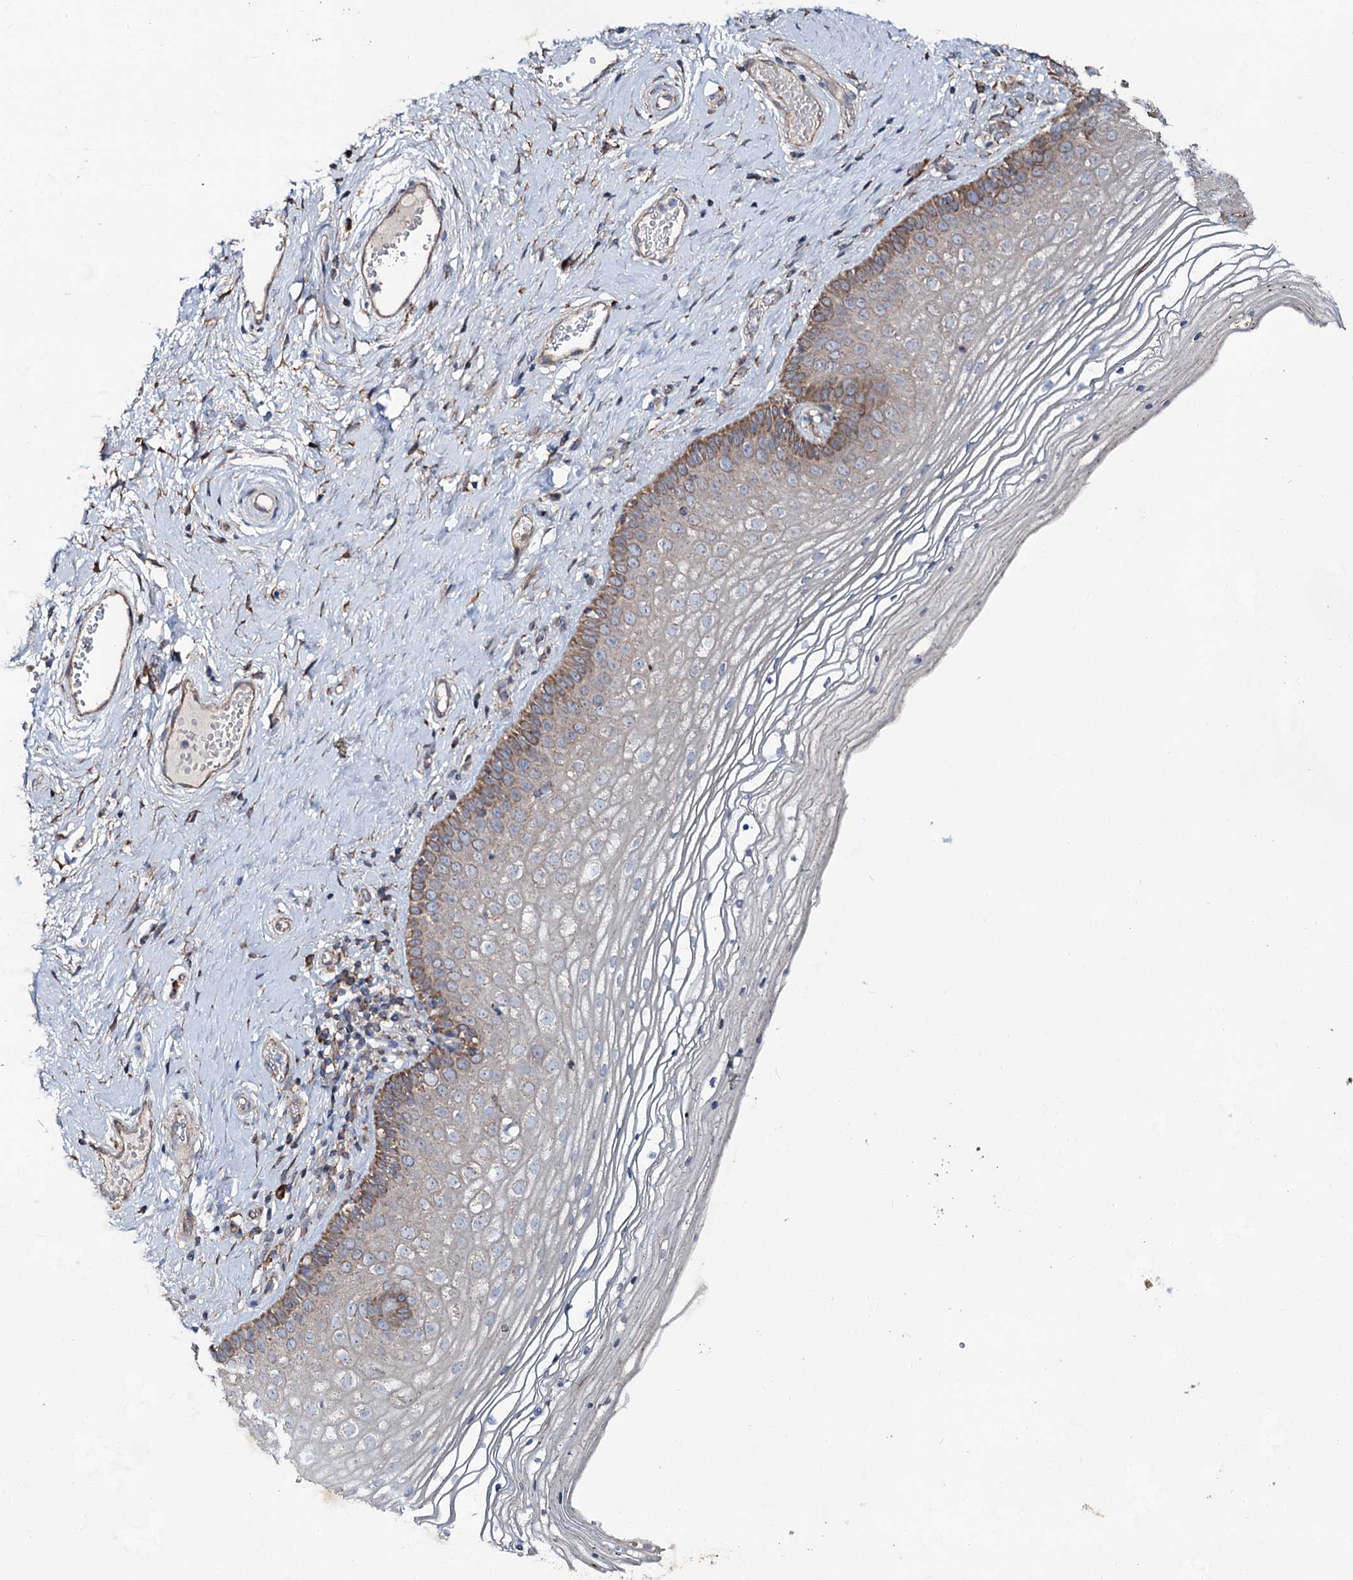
{"staining": {"intensity": "moderate", "quantity": "25%-75%", "location": "cytoplasmic/membranous"}, "tissue": "vagina", "cell_type": "Squamous epithelial cells", "image_type": "normal", "snomed": [{"axis": "morphology", "description": "Normal tissue, NOS"}, {"axis": "topography", "description": "Vagina"}], "caption": "A medium amount of moderate cytoplasmic/membranous staining is present in about 25%-75% of squamous epithelial cells in unremarkable vagina. The staining was performed using DAB to visualize the protein expression in brown, while the nuclei were stained in blue with hematoxylin (Magnification: 20x).", "gene": "MSANTD2", "patient": {"sex": "female", "age": 46}}